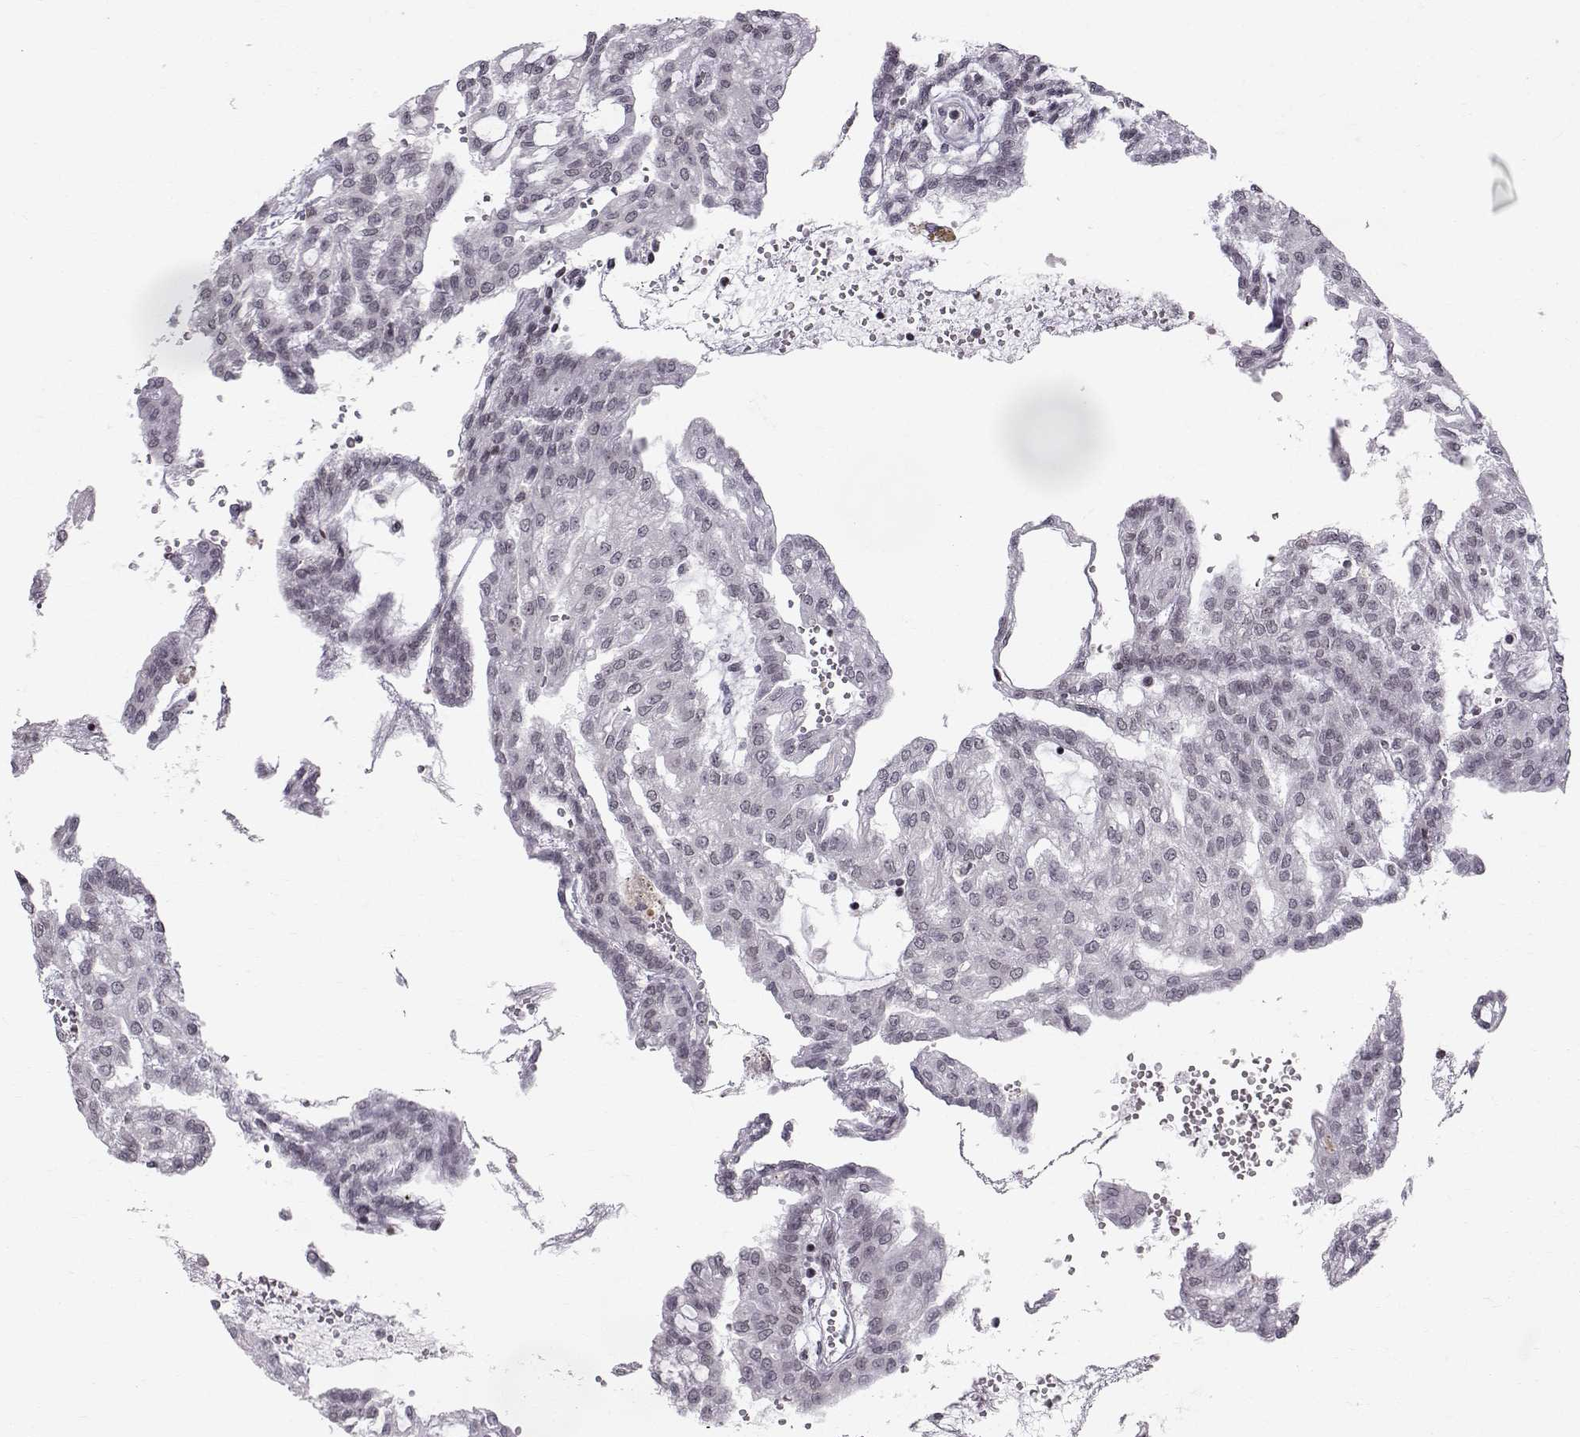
{"staining": {"intensity": "negative", "quantity": "none", "location": "none"}, "tissue": "renal cancer", "cell_type": "Tumor cells", "image_type": "cancer", "snomed": [{"axis": "morphology", "description": "Adenocarcinoma, NOS"}, {"axis": "topography", "description": "Kidney"}], "caption": "A micrograph of renal cancer stained for a protein displays no brown staining in tumor cells.", "gene": "MARCHF4", "patient": {"sex": "male", "age": 63}}